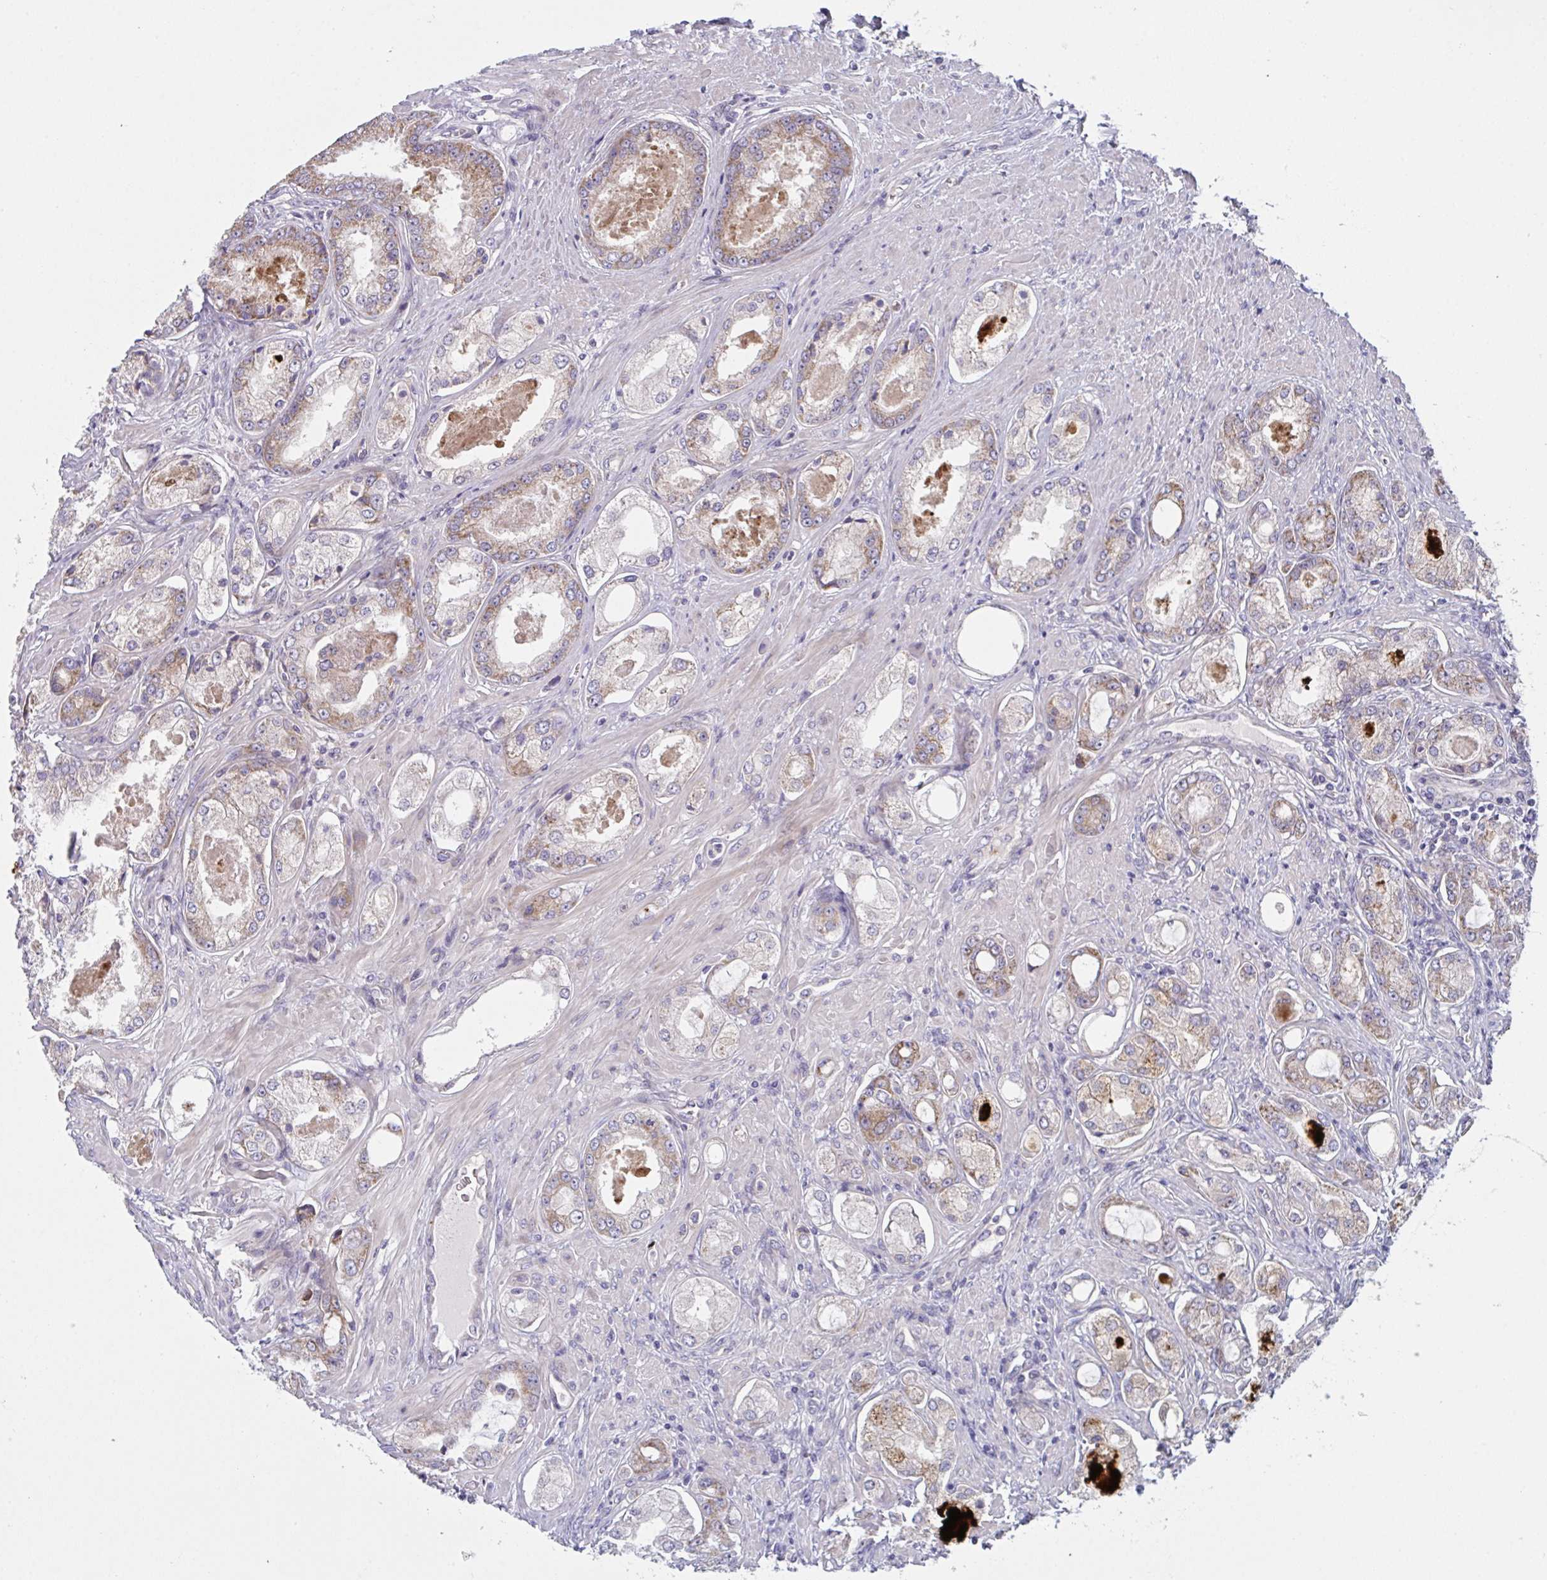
{"staining": {"intensity": "moderate", "quantity": "<25%", "location": "cytoplasmic/membranous"}, "tissue": "prostate cancer", "cell_type": "Tumor cells", "image_type": "cancer", "snomed": [{"axis": "morphology", "description": "Adenocarcinoma, Low grade"}, {"axis": "topography", "description": "Prostate"}], "caption": "High-power microscopy captured an IHC photomicrograph of prostate cancer (adenocarcinoma (low-grade)), revealing moderate cytoplasmic/membranous staining in approximately <25% of tumor cells. (brown staining indicates protein expression, while blue staining denotes nuclei).", "gene": "MRPS2", "patient": {"sex": "male", "age": 68}}